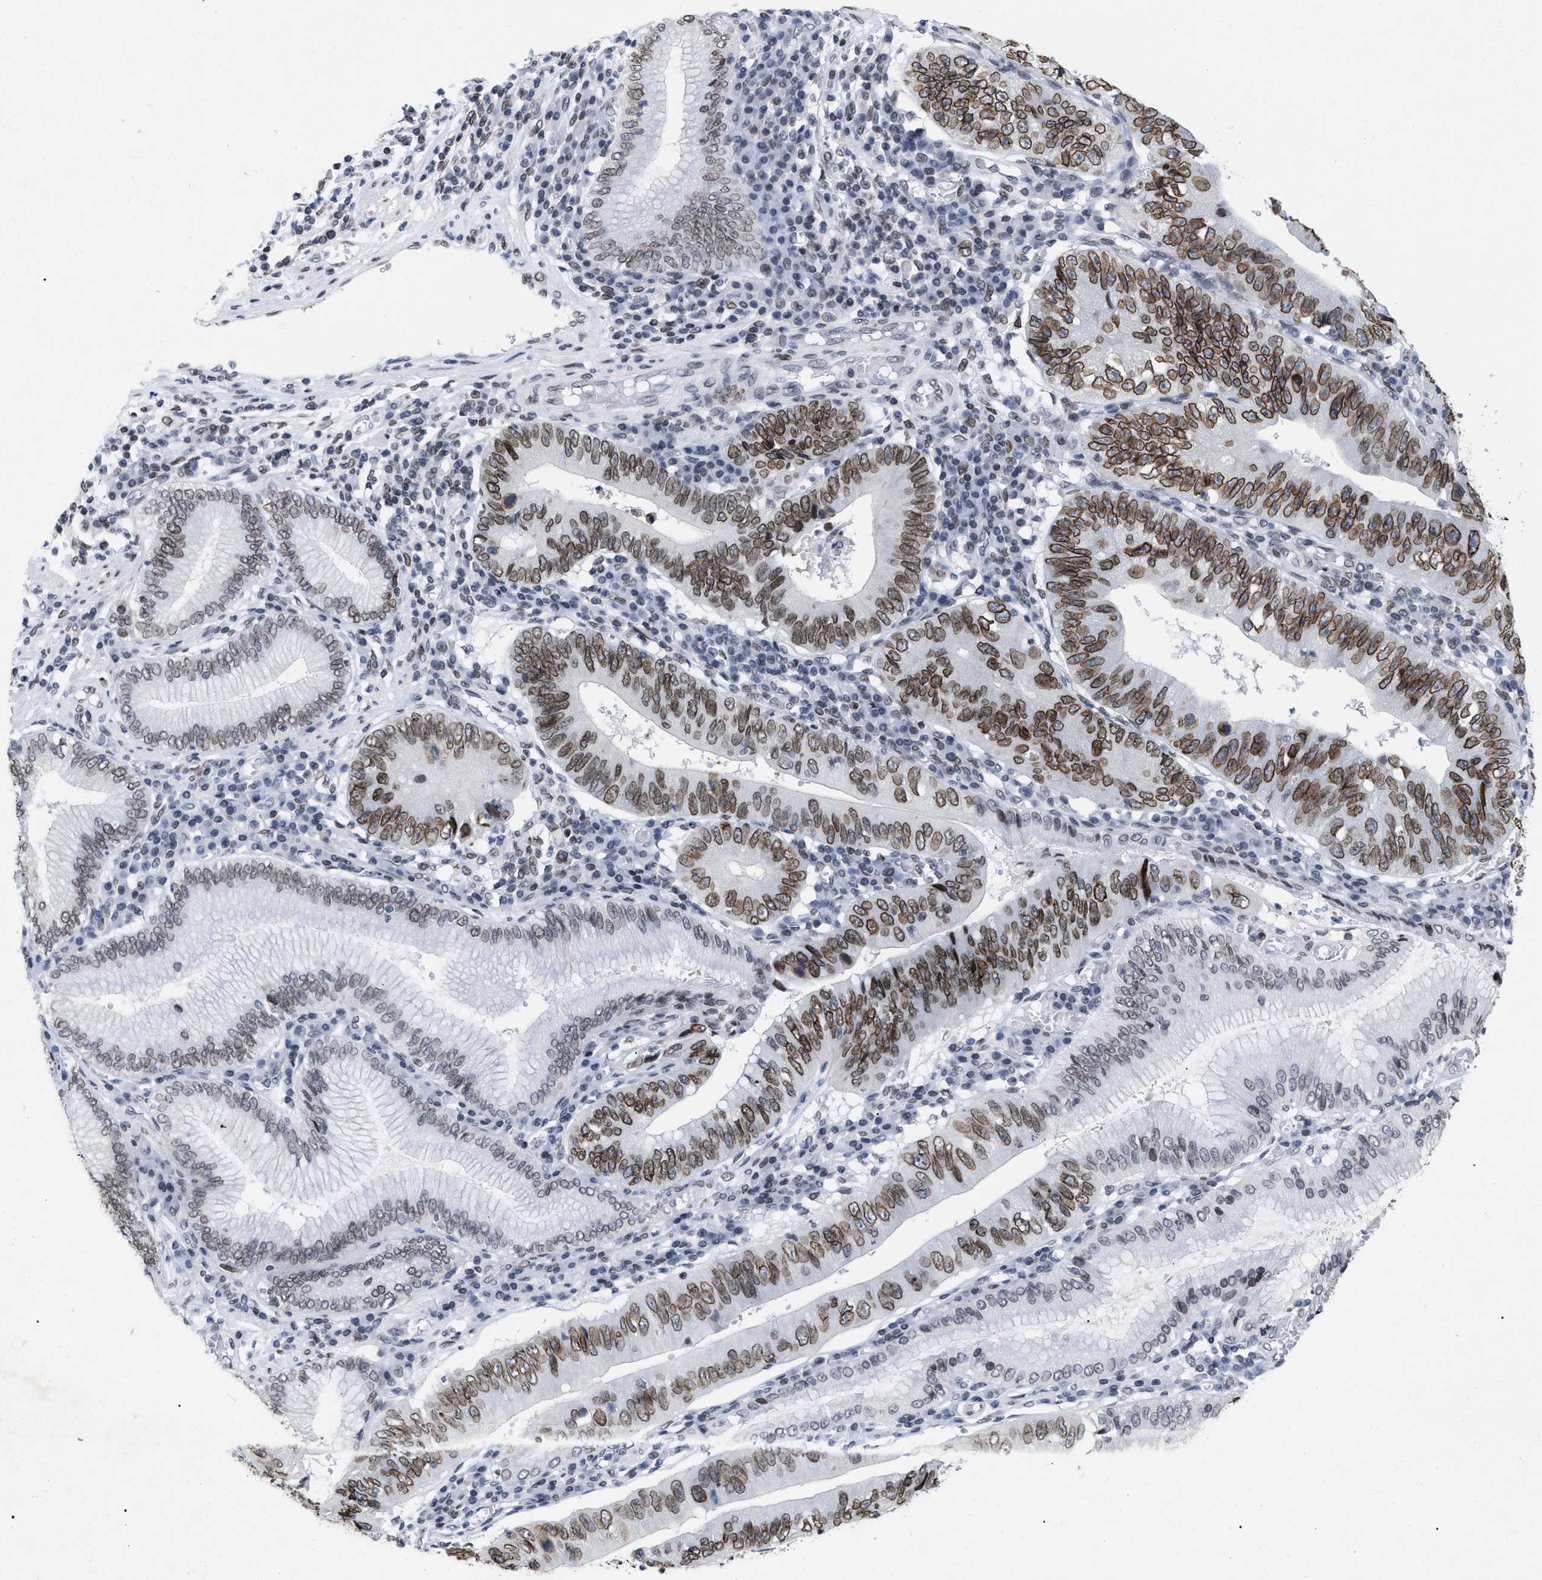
{"staining": {"intensity": "moderate", "quantity": ">75%", "location": "cytoplasmic/membranous,nuclear"}, "tissue": "stomach cancer", "cell_type": "Tumor cells", "image_type": "cancer", "snomed": [{"axis": "morphology", "description": "Adenocarcinoma, NOS"}, {"axis": "topography", "description": "Stomach"}], "caption": "DAB (3,3'-diaminobenzidine) immunohistochemical staining of human adenocarcinoma (stomach) exhibits moderate cytoplasmic/membranous and nuclear protein expression in about >75% of tumor cells.", "gene": "TPR", "patient": {"sex": "male", "age": 59}}